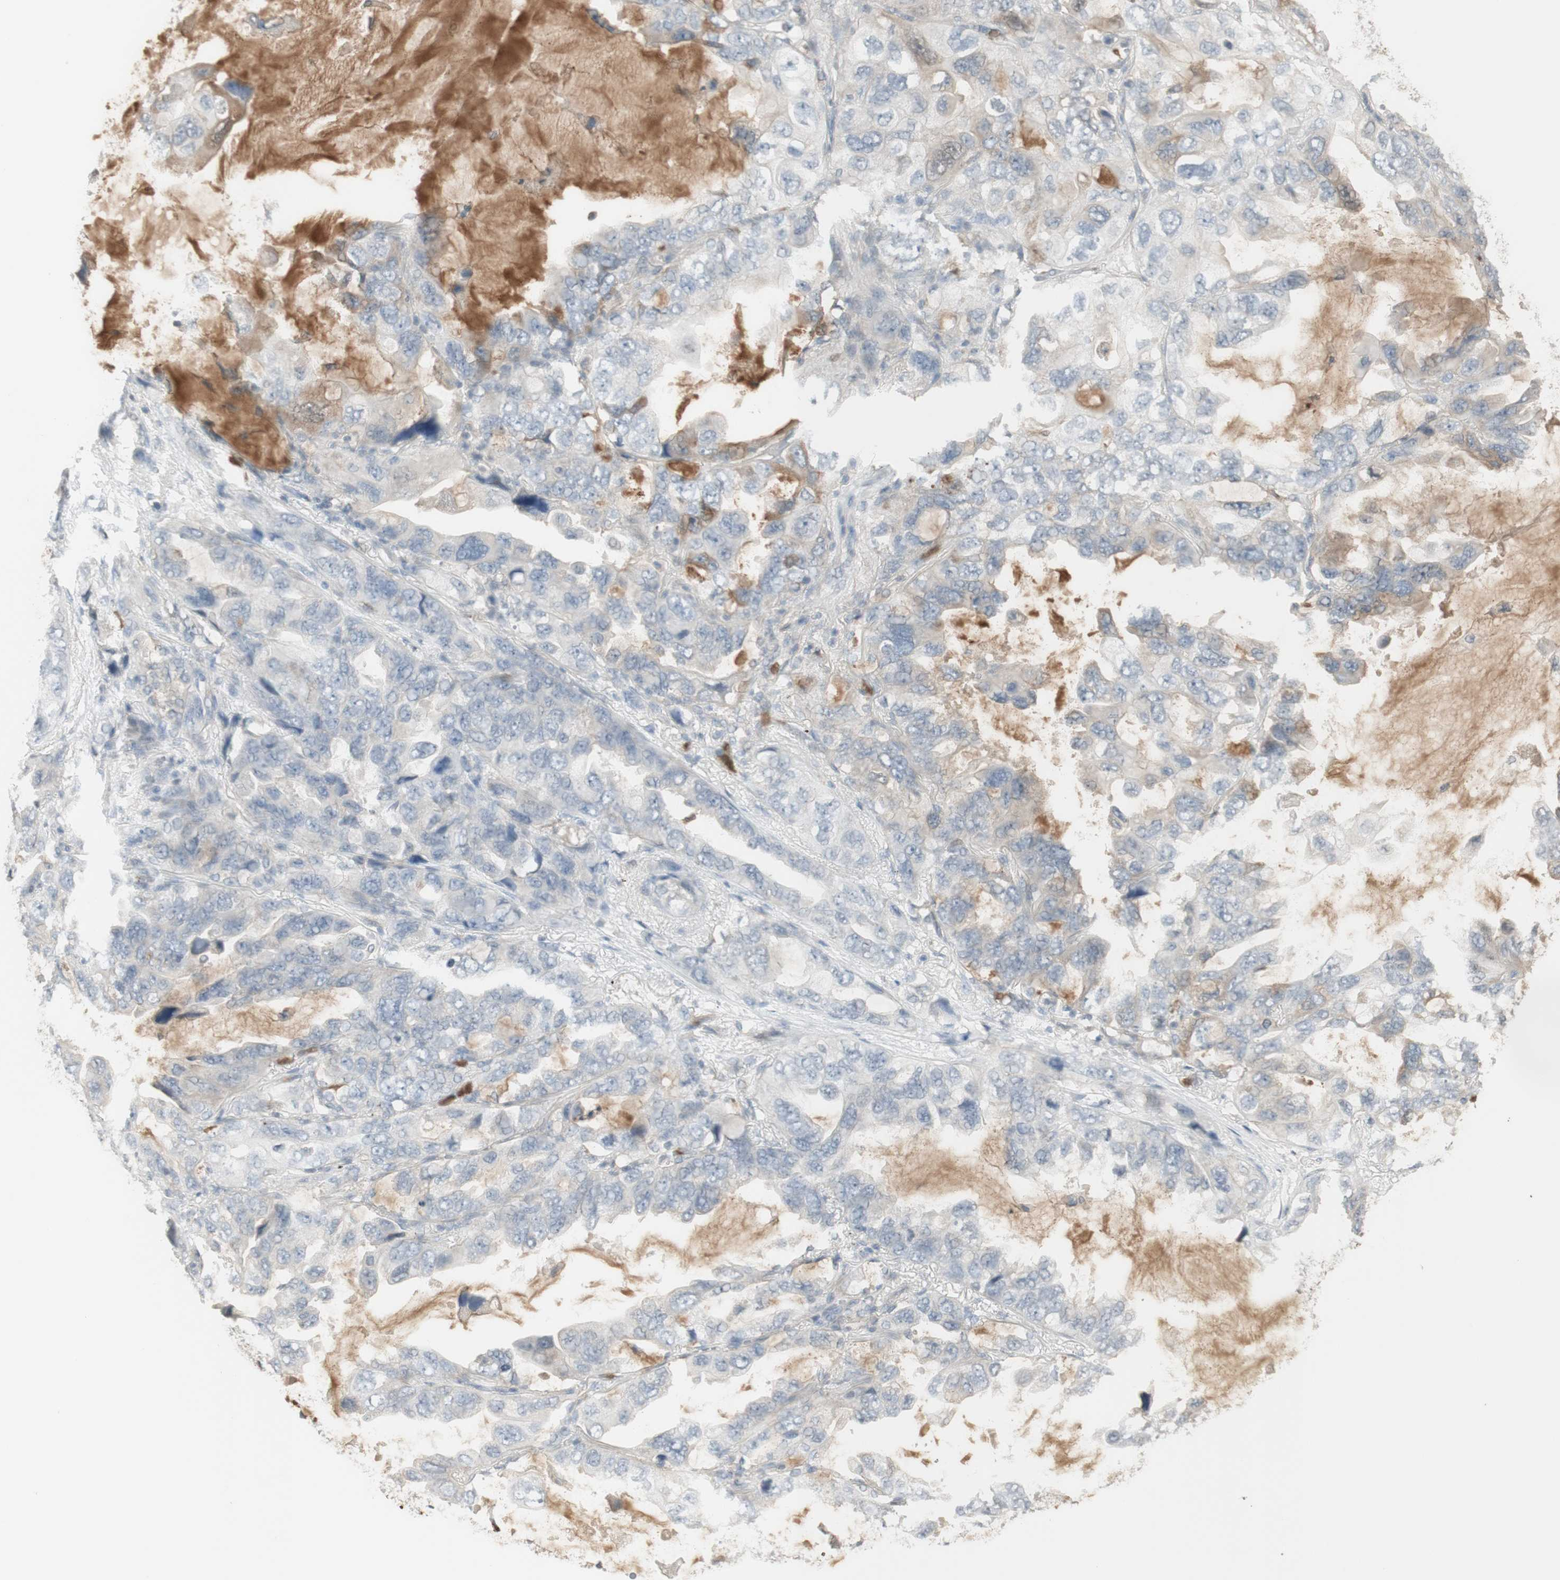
{"staining": {"intensity": "negative", "quantity": "none", "location": "none"}, "tissue": "lung cancer", "cell_type": "Tumor cells", "image_type": "cancer", "snomed": [{"axis": "morphology", "description": "Squamous cell carcinoma, NOS"}, {"axis": "topography", "description": "Lung"}], "caption": "IHC photomicrograph of squamous cell carcinoma (lung) stained for a protein (brown), which reveals no positivity in tumor cells. (DAB immunohistochemistry (IHC) with hematoxylin counter stain).", "gene": "NID1", "patient": {"sex": "female", "age": 73}}